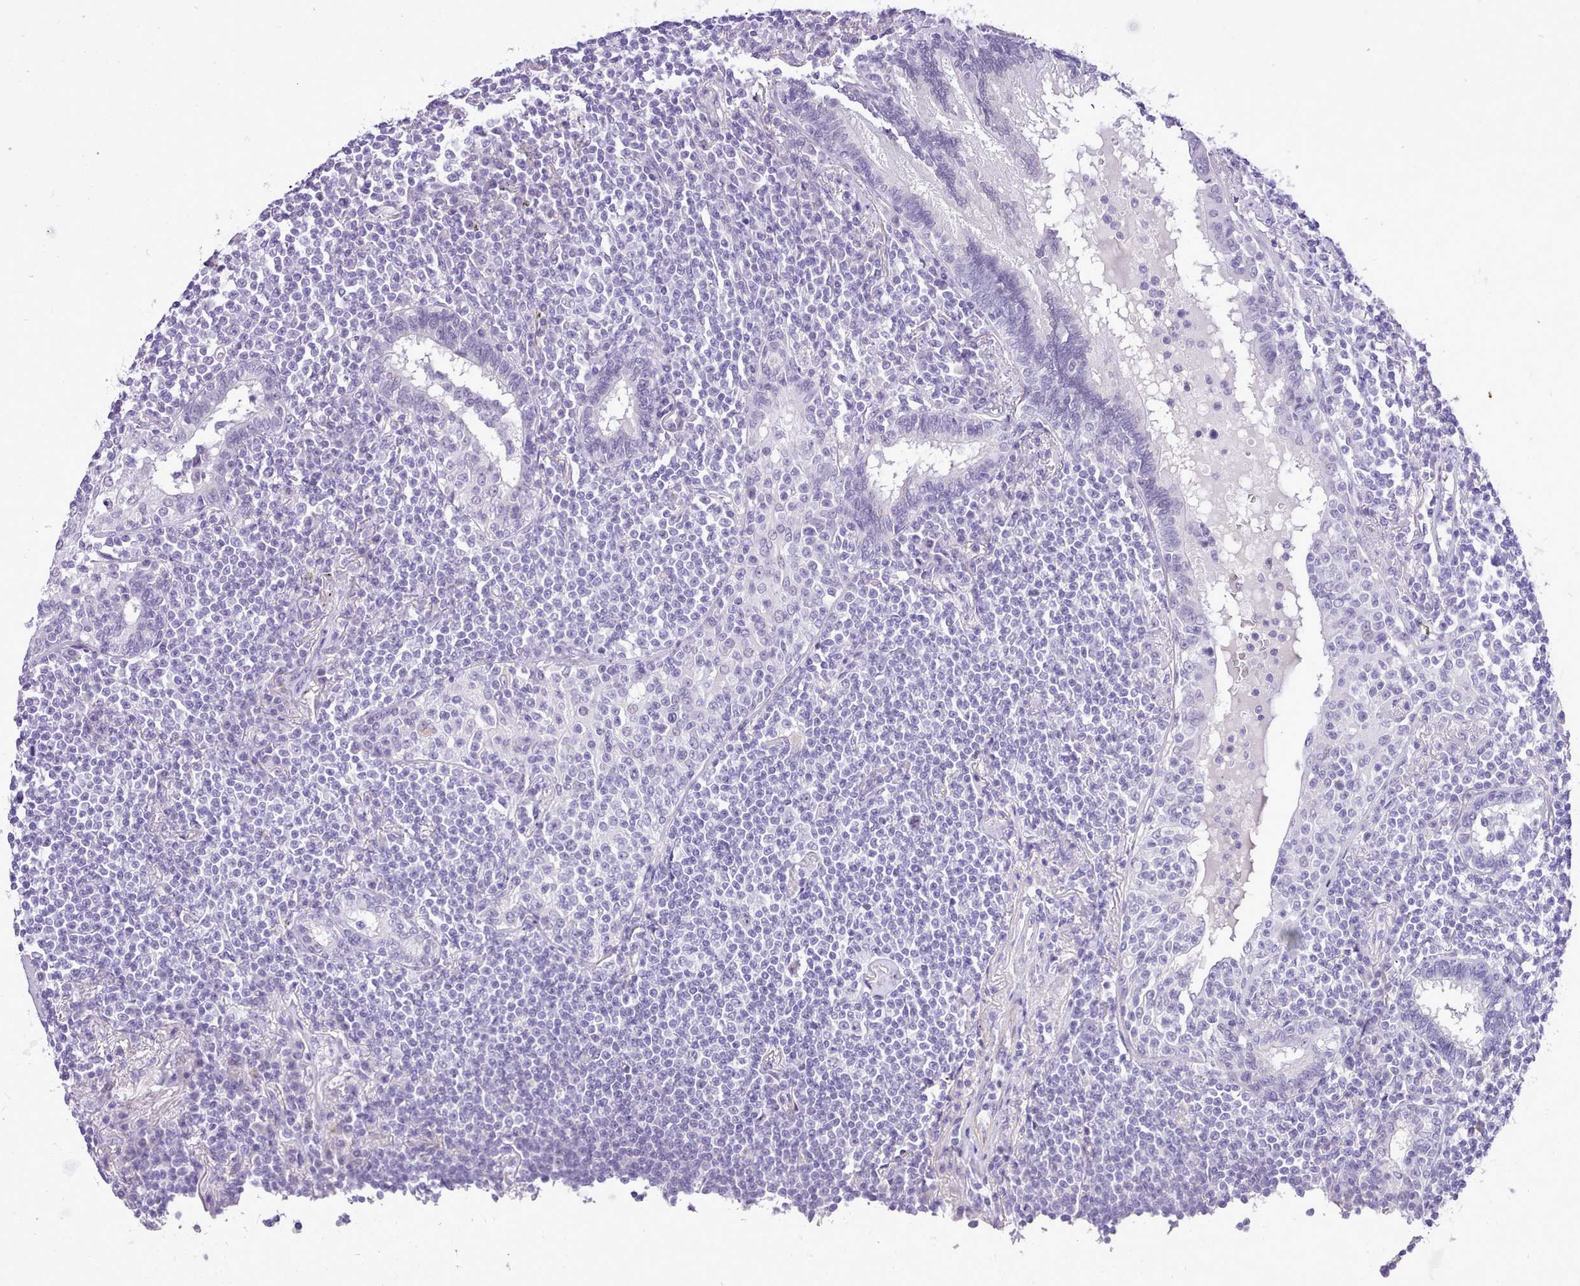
{"staining": {"intensity": "negative", "quantity": "none", "location": "none"}, "tissue": "lymphoma", "cell_type": "Tumor cells", "image_type": "cancer", "snomed": [{"axis": "morphology", "description": "Malignant lymphoma, non-Hodgkin's type, Low grade"}, {"axis": "topography", "description": "Lung"}], "caption": "The photomicrograph reveals no staining of tumor cells in lymphoma. The staining is performed using DAB brown chromogen with nuclei counter-stained in using hematoxylin.", "gene": "LRRC37A", "patient": {"sex": "female", "age": 71}}